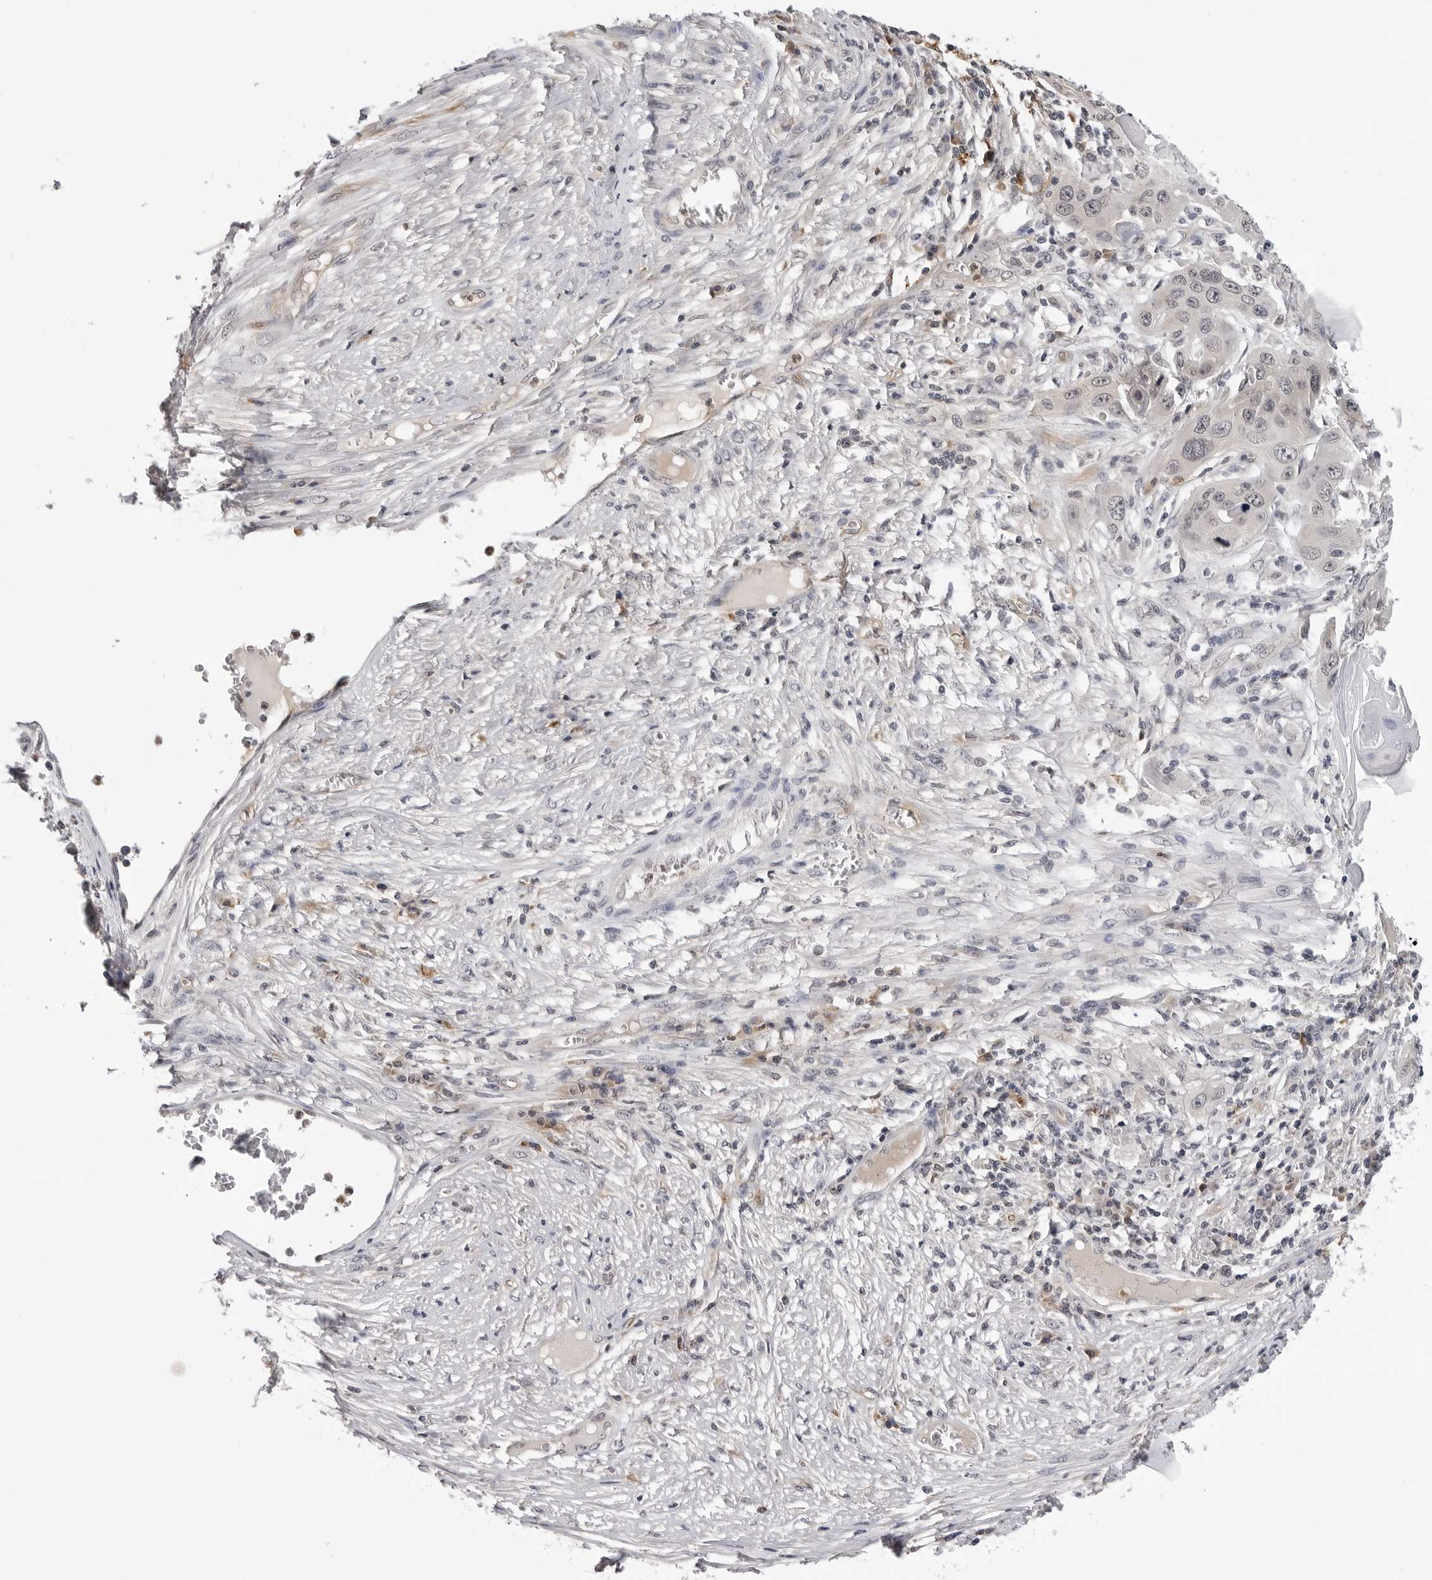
{"staining": {"intensity": "weak", "quantity": "<25%", "location": "cytoplasmic/membranous,nuclear"}, "tissue": "skin cancer", "cell_type": "Tumor cells", "image_type": "cancer", "snomed": [{"axis": "morphology", "description": "Squamous cell carcinoma, NOS"}, {"axis": "topography", "description": "Skin"}], "caption": "The histopathology image exhibits no staining of tumor cells in squamous cell carcinoma (skin).", "gene": "TRMT13", "patient": {"sex": "male", "age": 55}}